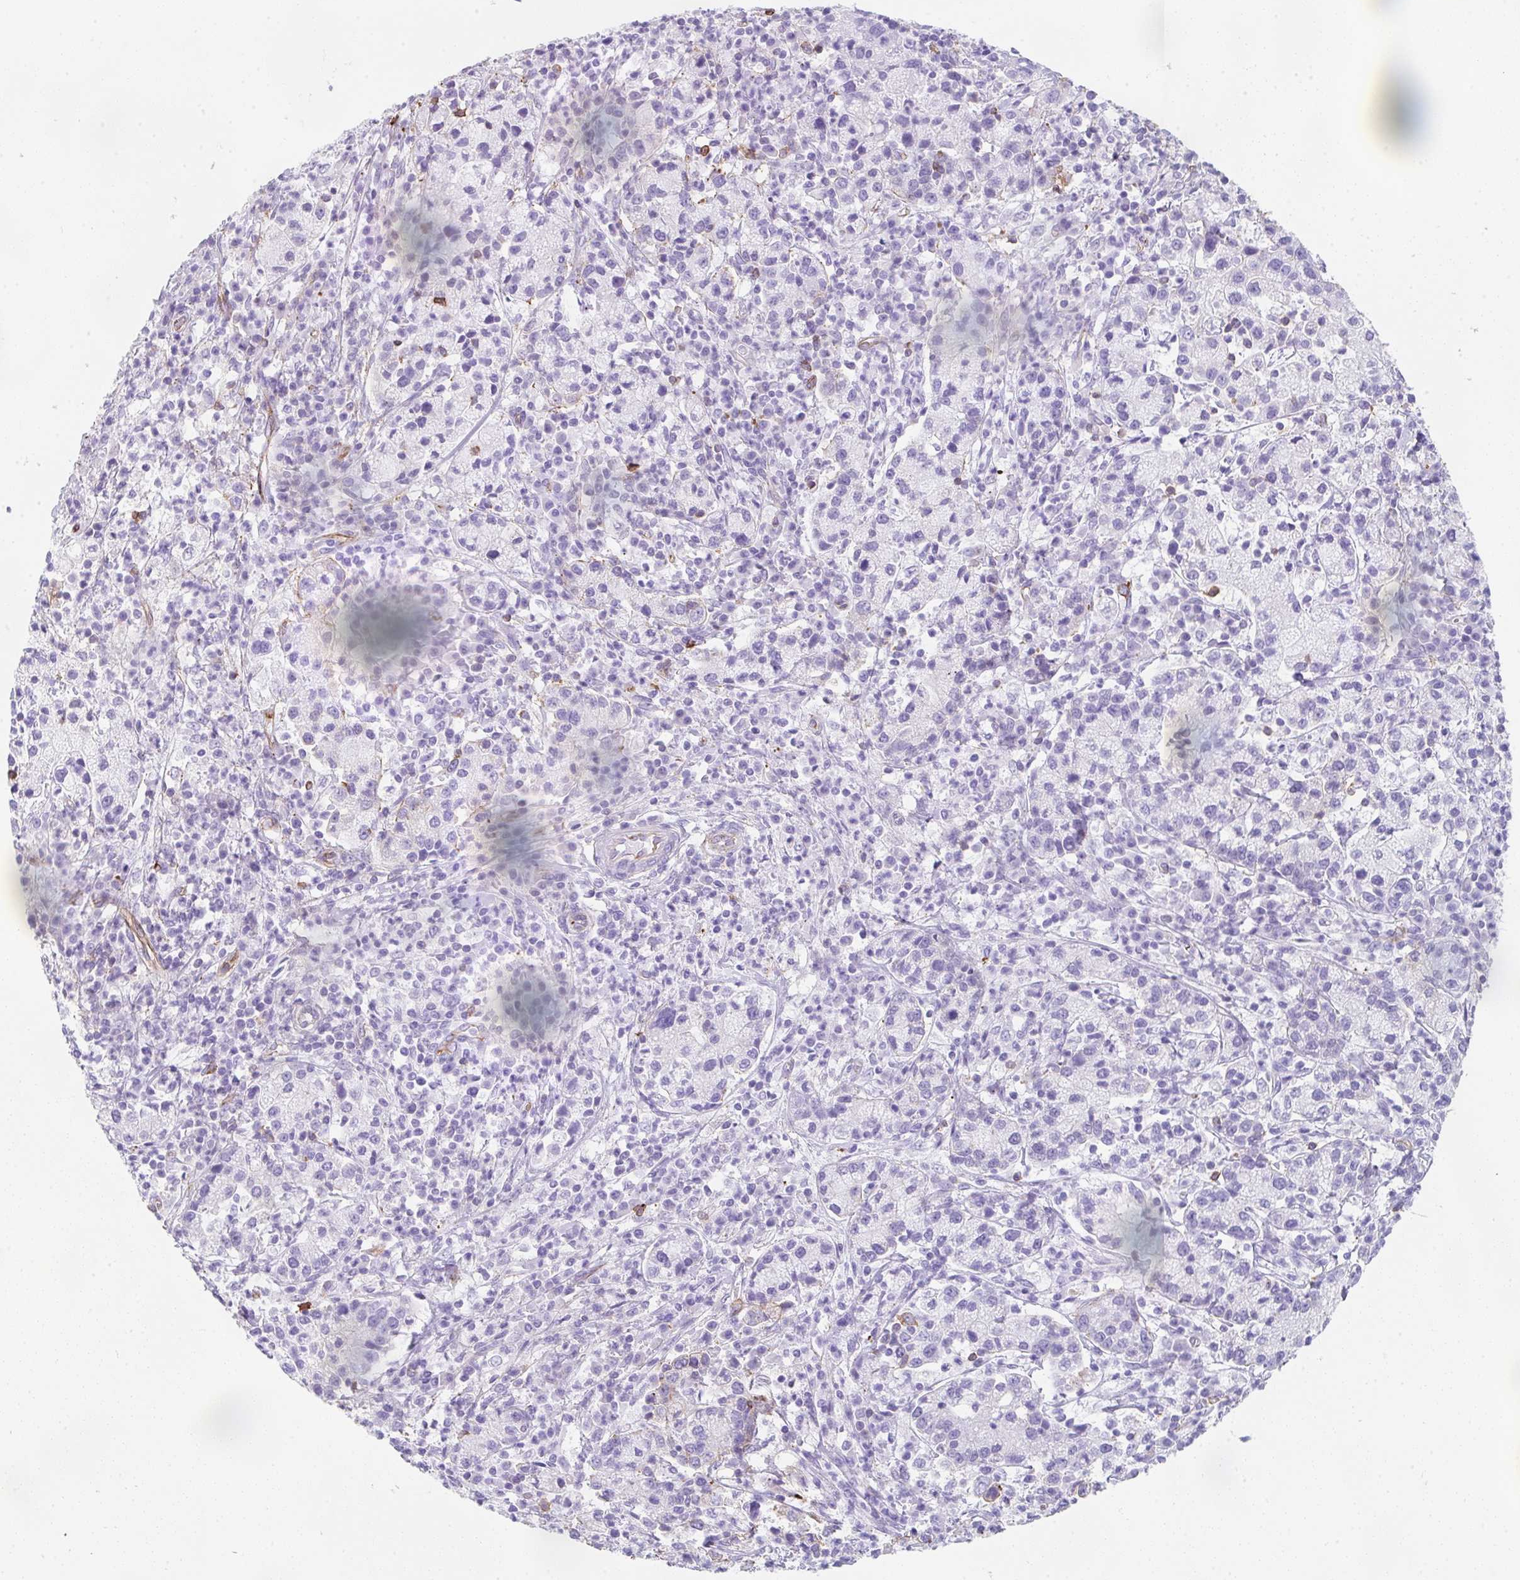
{"staining": {"intensity": "negative", "quantity": "none", "location": "none"}, "tissue": "cervical cancer", "cell_type": "Tumor cells", "image_type": "cancer", "snomed": [{"axis": "morphology", "description": "Normal tissue, NOS"}, {"axis": "morphology", "description": "Adenocarcinoma, NOS"}, {"axis": "topography", "description": "Cervix"}], "caption": "The immunohistochemistry micrograph has no significant expression in tumor cells of adenocarcinoma (cervical) tissue. (DAB (3,3'-diaminobenzidine) IHC, high magnification).", "gene": "DBN1", "patient": {"sex": "female", "age": 44}}